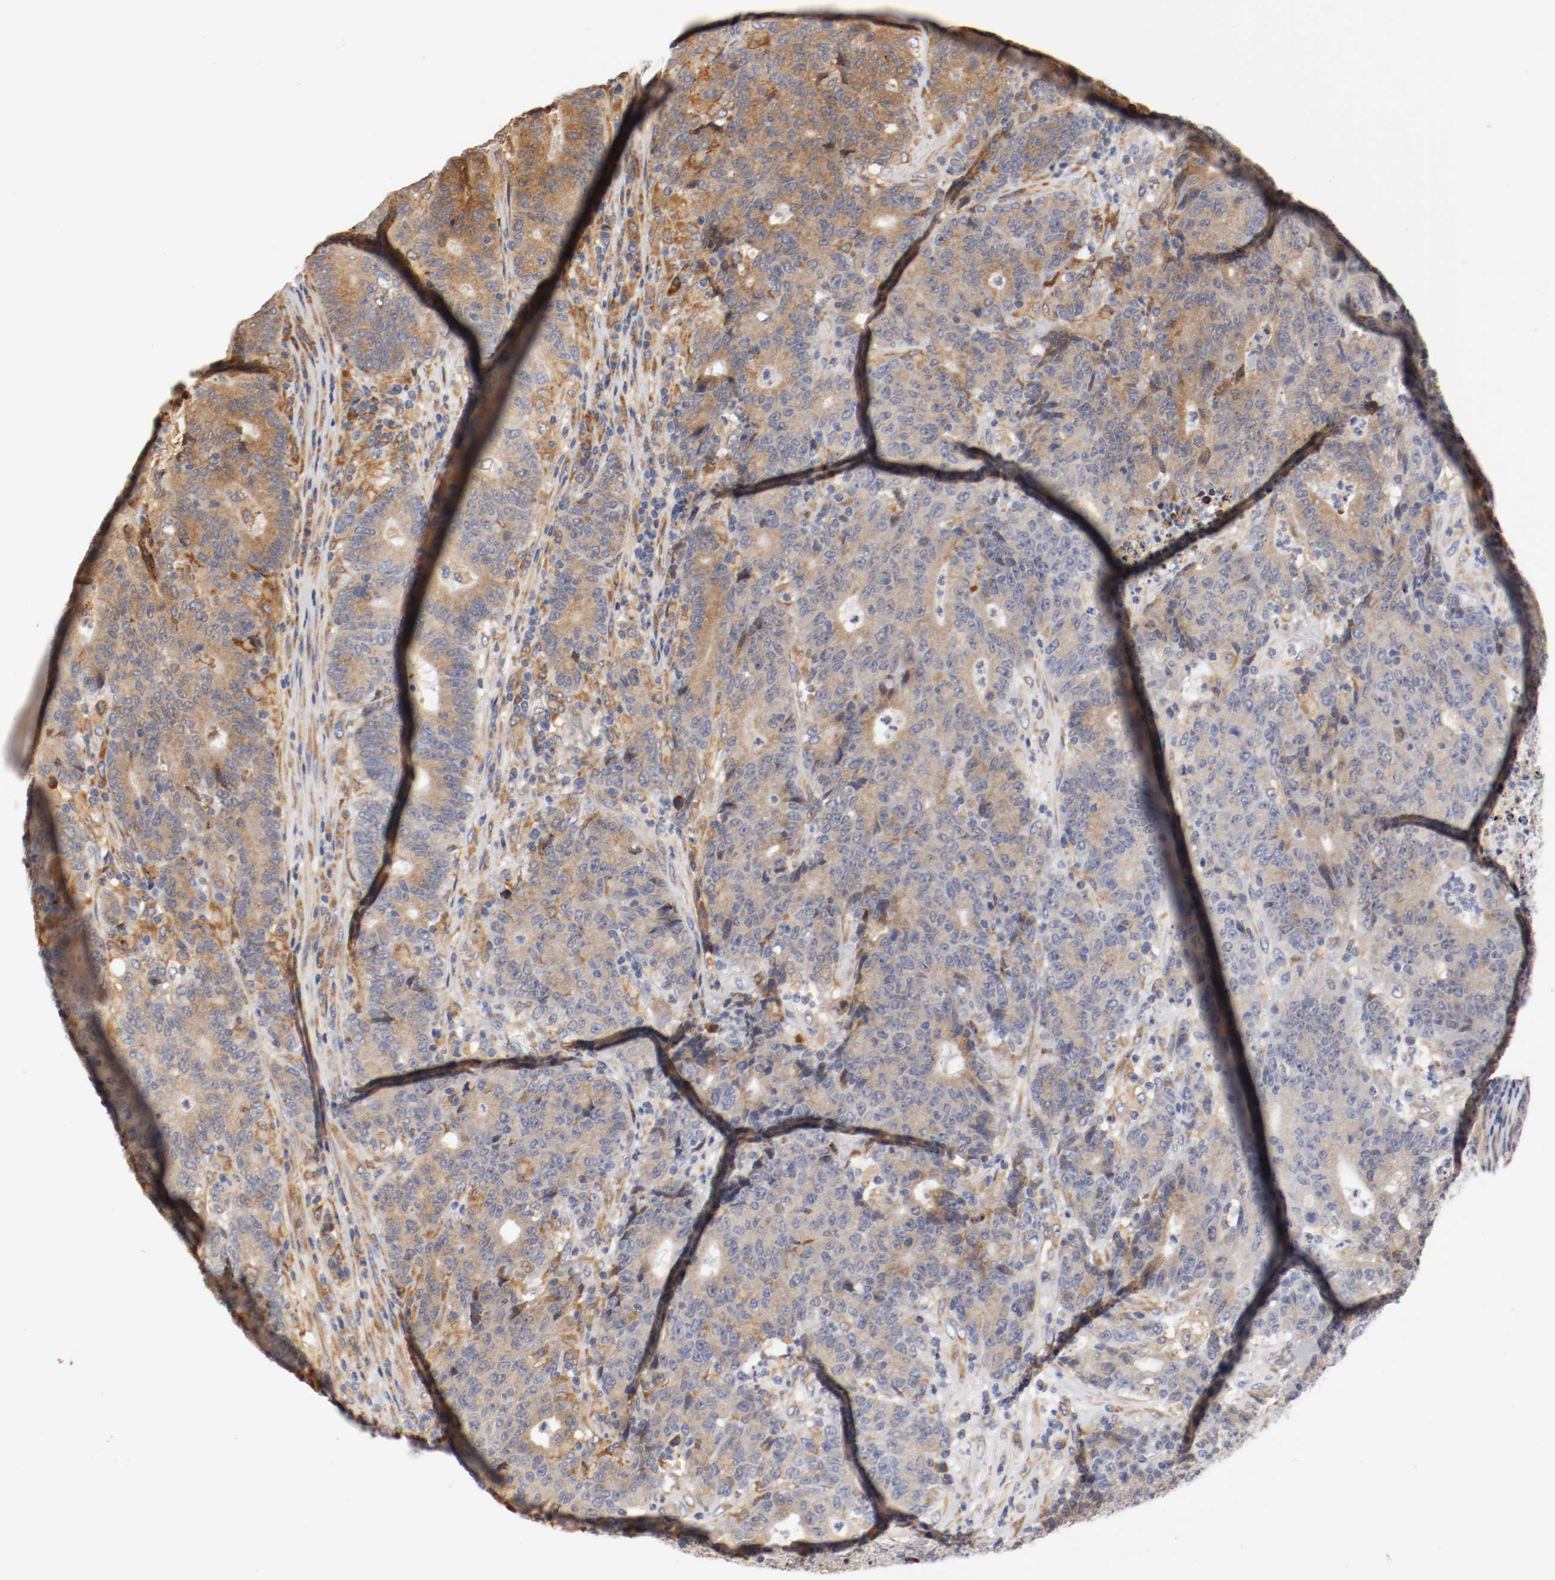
{"staining": {"intensity": "moderate", "quantity": ">75%", "location": "cytoplasmic/membranous"}, "tissue": "colorectal cancer", "cell_type": "Tumor cells", "image_type": "cancer", "snomed": [{"axis": "morphology", "description": "Normal tissue, NOS"}, {"axis": "morphology", "description": "Adenocarcinoma, NOS"}, {"axis": "topography", "description": "Colon"}], "caption": "IHC of colorectal cancer shows medium levels of moderate cytoplasmic/membranous expression in about >75% of tumor cells.", "gene": "TNFSF13", "patient": {"sex": "female", "age": 75}}